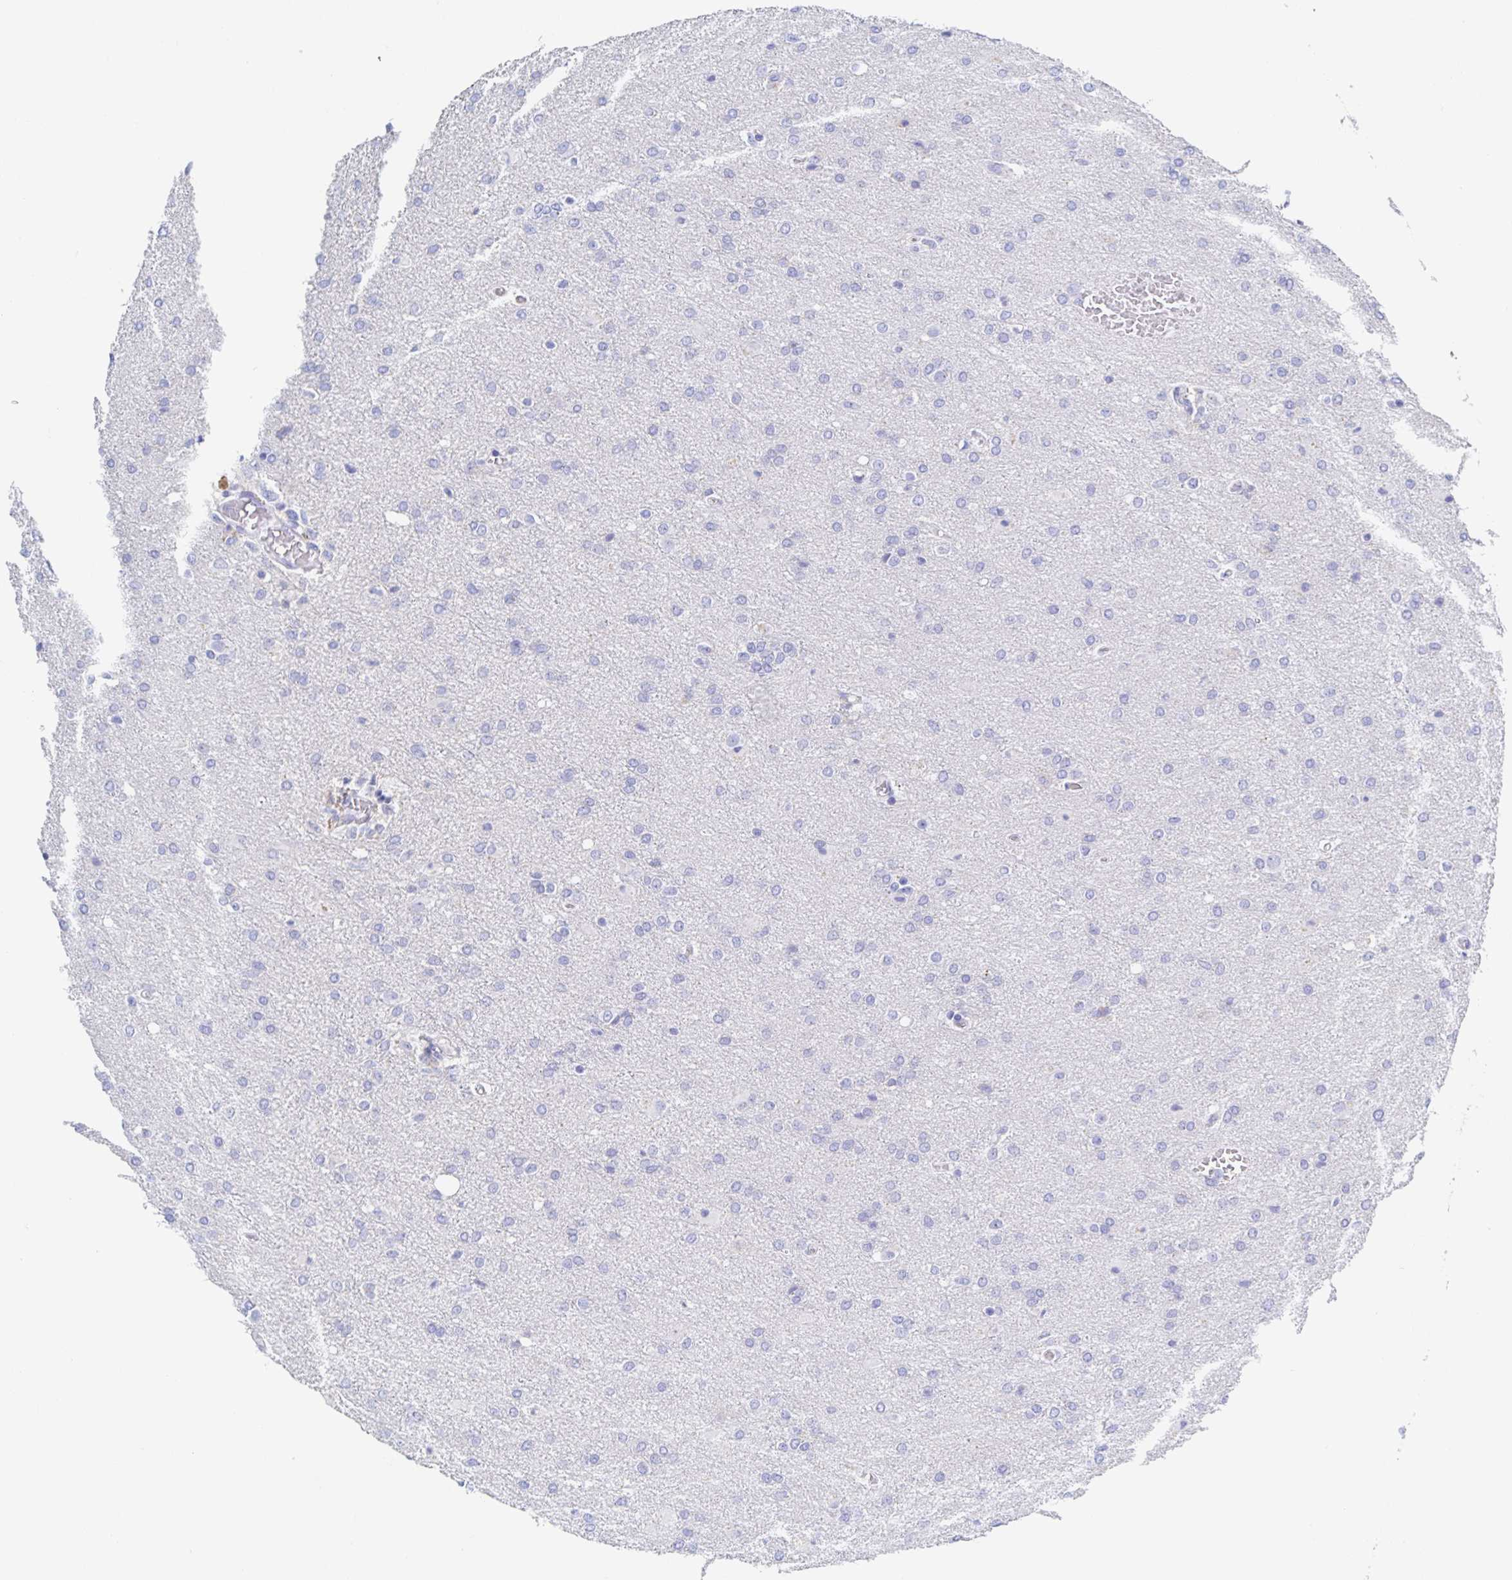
{"staining": {"intensity": "negative", "quantity": "none", "location": "none"}, "tissue": "glioma", "cell_type": "Tumor cells", "image_type": "cancer", "snomed": [{"axis": "morphology", "description": "Glioma, malignant, High grade"}, {"axis": "topography", "description": "Brain"}], "caption": "DAB (3,3'-diaminobenzidine) immunohistochemical staining of human malignant glioma (high-grade) demonstrates no significant expression in tumor cells. Nuclei are stained in blue.", "gene": "DMBT1", "patient": {"sex": "male", "age": 68}}